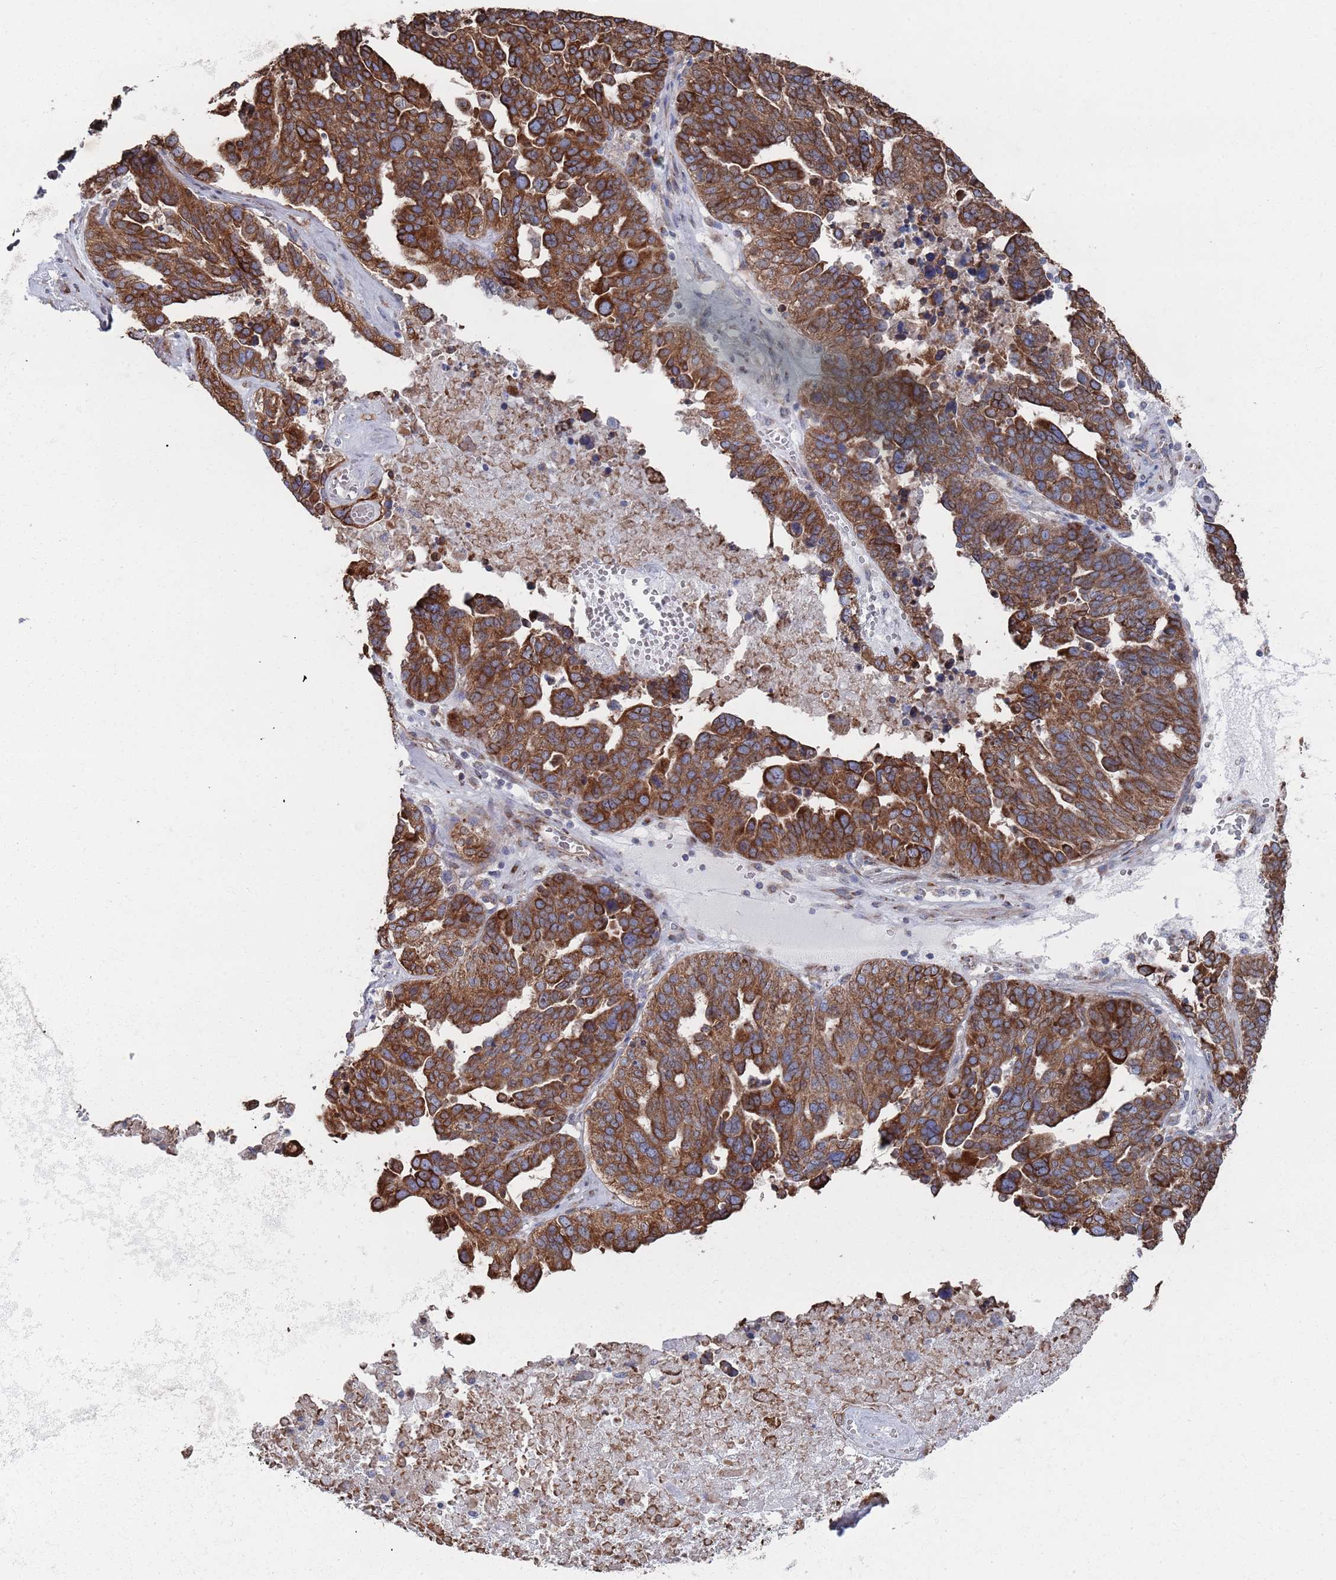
{"staining": {"intensity": "strong", "quantity": ">75%", "location": "cytoplasmic/membranous"}, "tissue": "ovarian cancer", "cell_type": "Tumor cells", "image_type": "cancer", "snomed": [{"axis": "morphology", "description": "Cystadenocarcinoma, serous, NOS"}, {"axis": "topography", "description": "Ovary"}], "caption": "Human ovarian cancer (serous cystadenocarcinoma) stained for a protein (brown) exhibits strong cytoplasmic/membranous positive positivity in about >75% of tumor cells.", "gene": "CCDC106", "patient": {"sex": "female", "age": 59}}